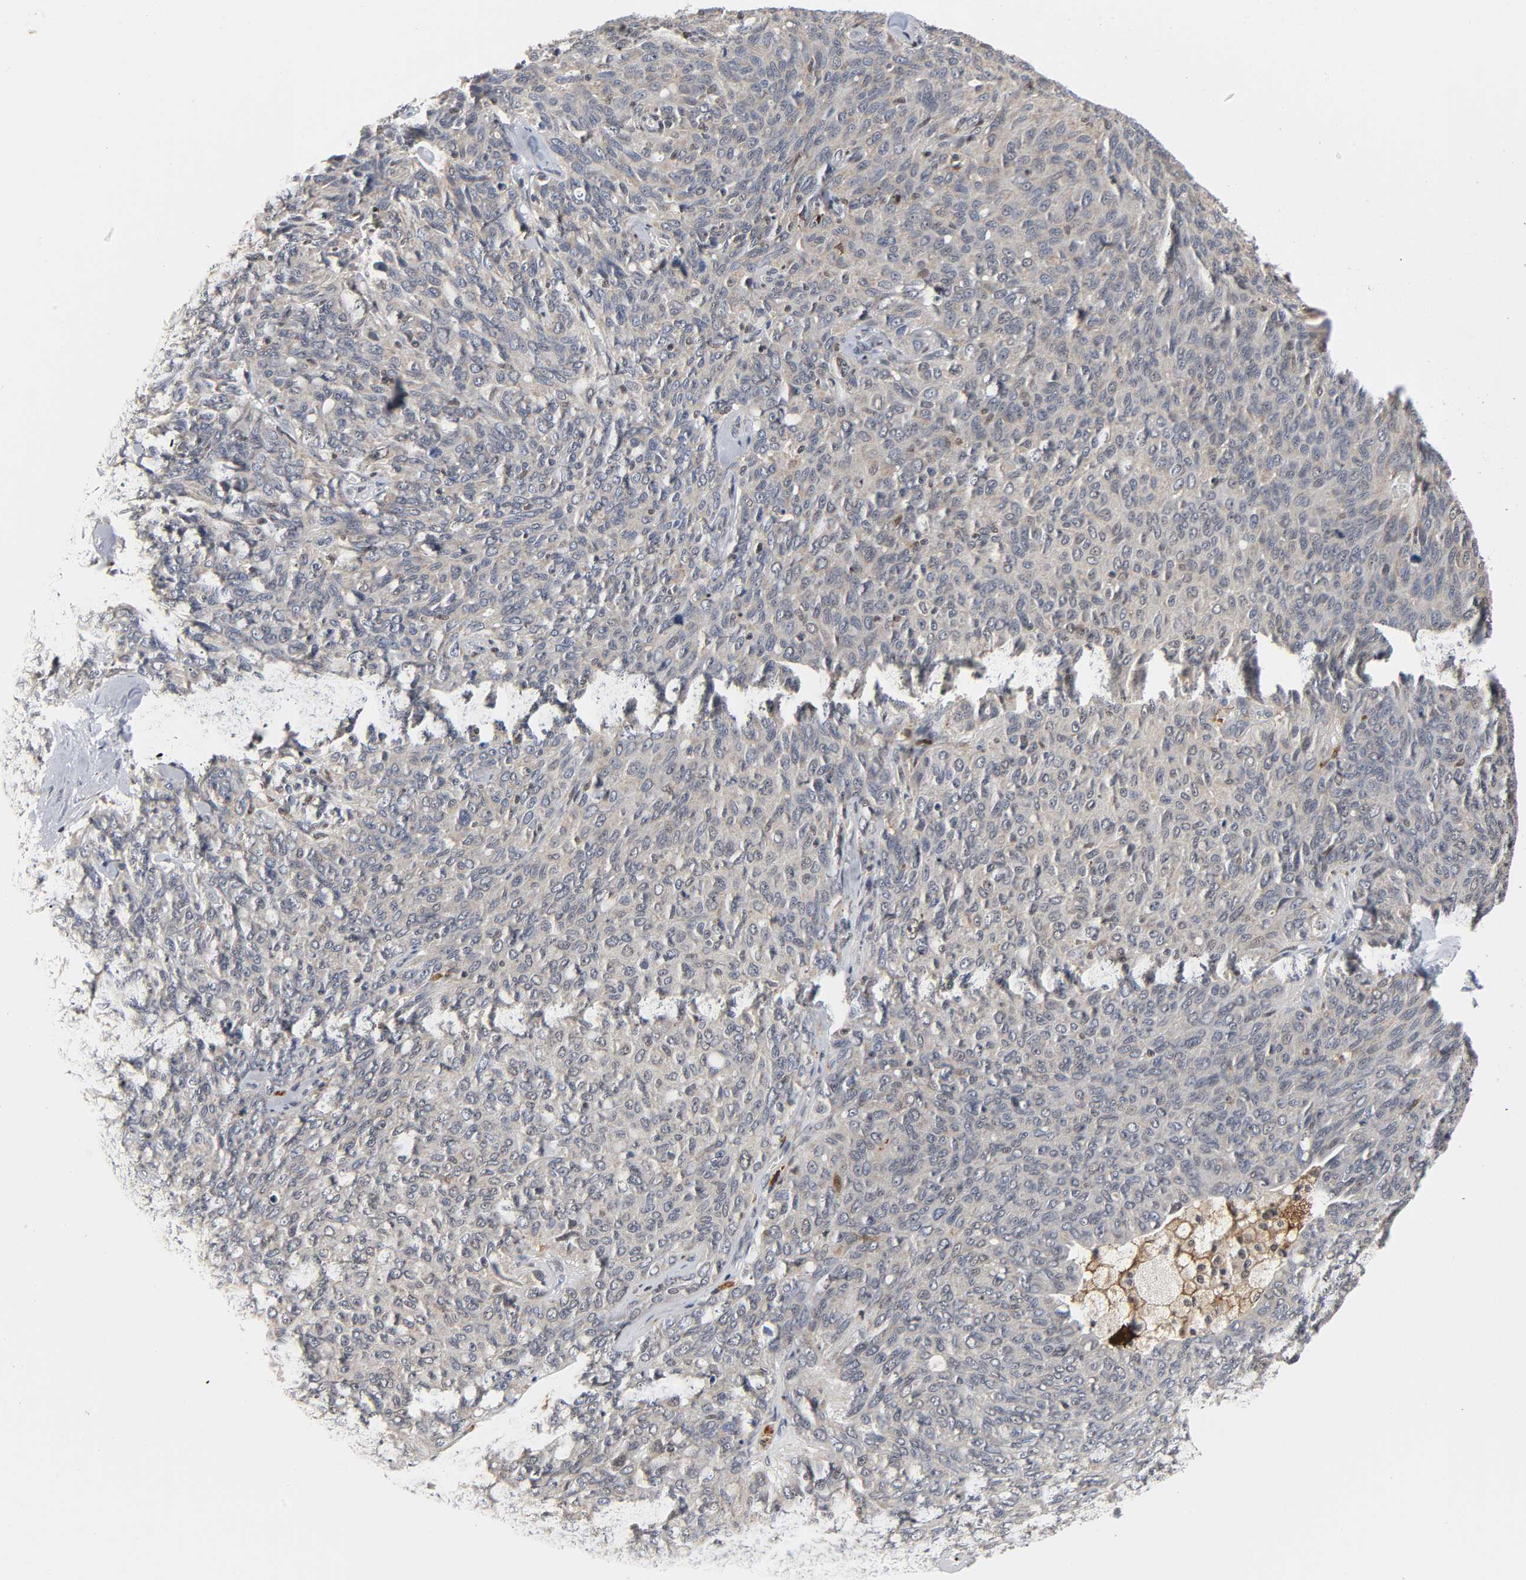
{"staining": {"intensity": "weak", "quantity": "25%-75%", "location": "cytoplasmic/membranous"}, "tissue": "ovarian cancer", "cell_type": "Tumor cells", "image_type": "cancer", "snomed": [{"axis": "morphology", "description": "Carcinoma, endometroid"}, {"axis": "topography", "description": "Ovary"}], "caption": "A histopathology image of human ovarian endometroid carcinoma stained for a protein reveals weak cytoplasmic/membranous brown staining in tumor cells.", "gene": "KAT2B", "patient": {"sex": "female", "age": 60}}